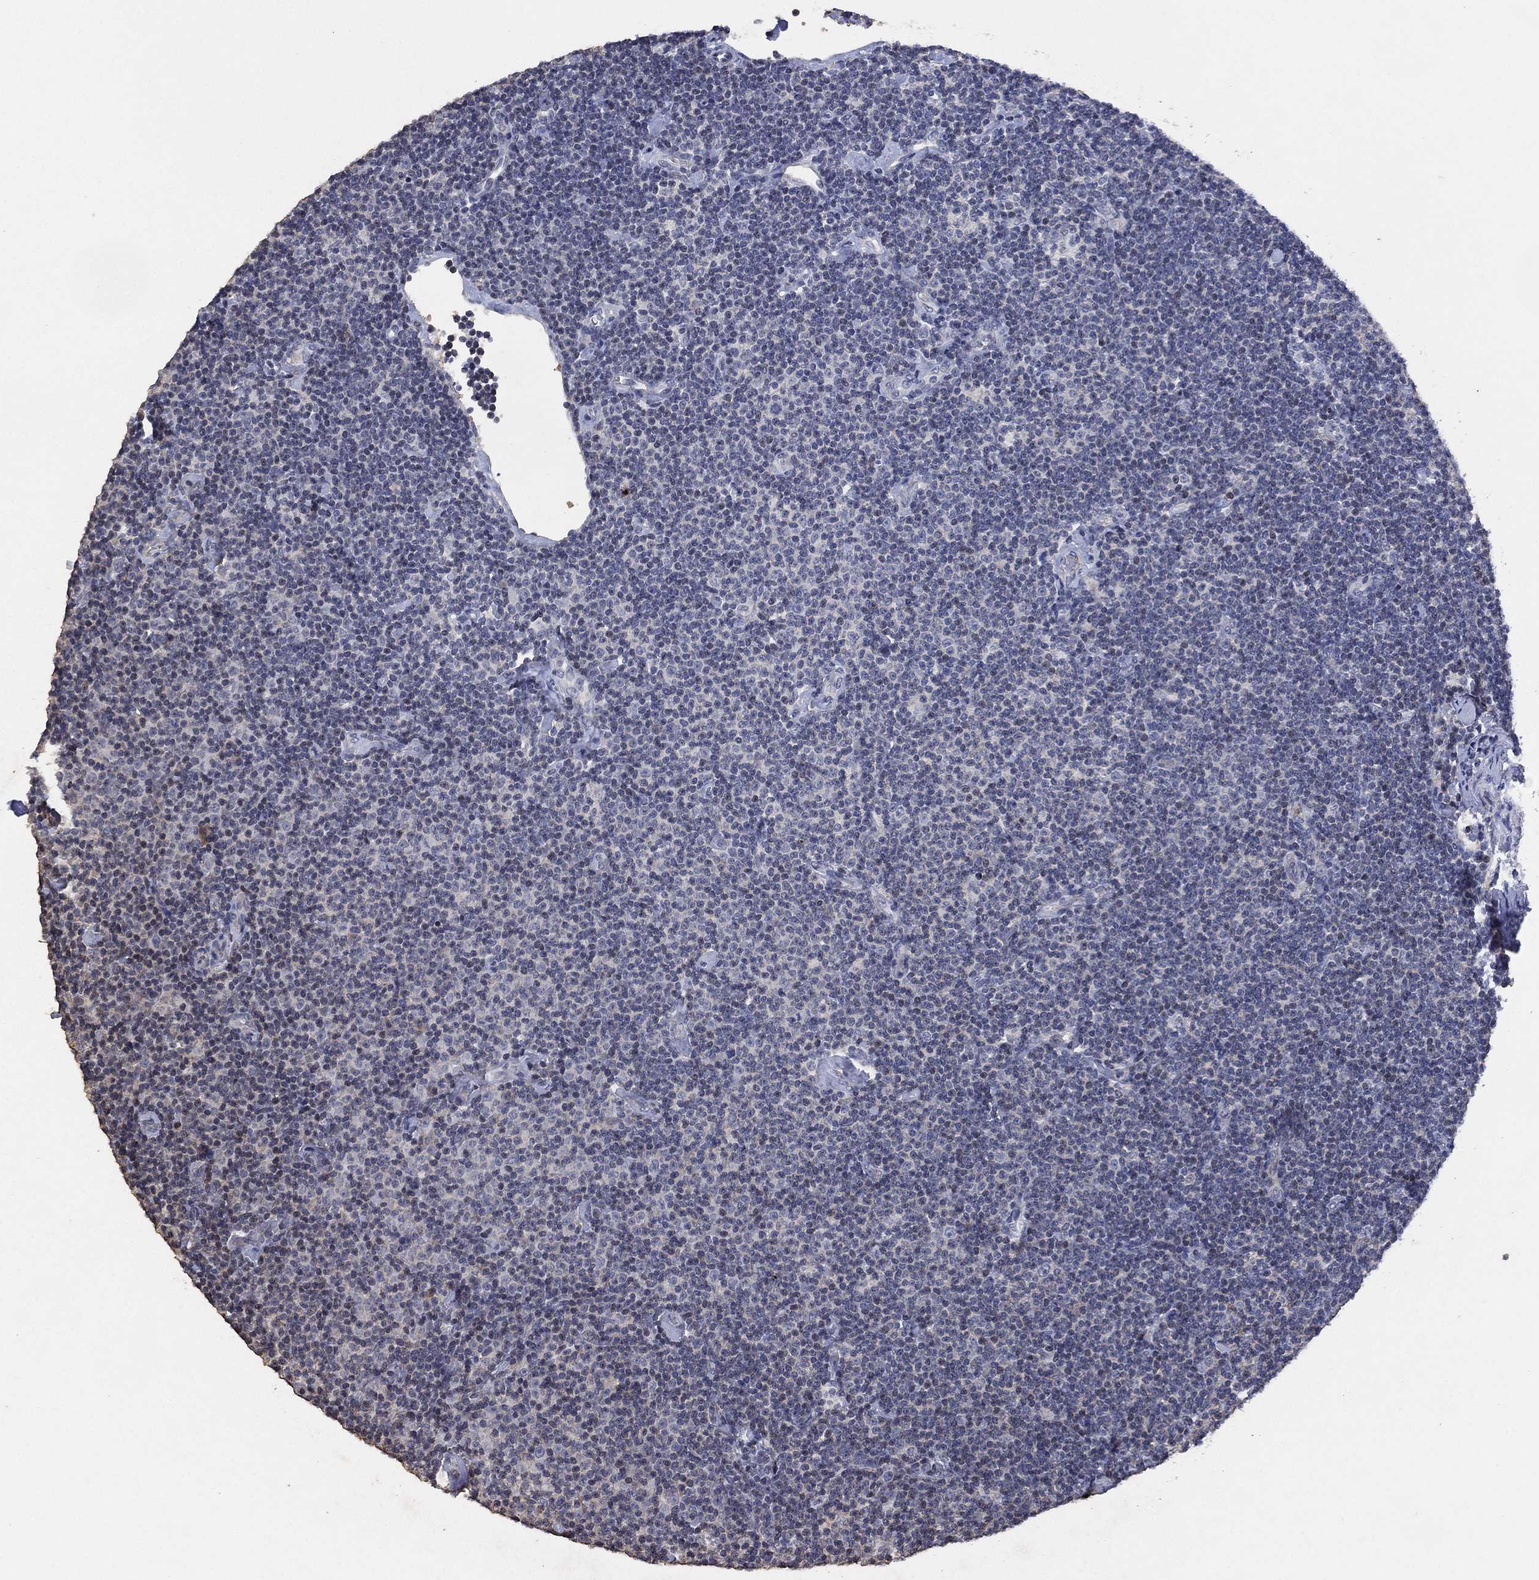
{"staining": {"intensity": "negative", "quantity": "none", "location": "none"}, "tissue": "lymphoma", "cell_type": "Tumor cells", "image_type": "cancer", "snomed": [{"axis": "morphology", "description": "Malignant lymphoma, non-Hodgkin's type, Low grade"}, {"axis": "topography", "description": "Lymph node"}], "caption": "Immunohistochemical staining of lymphoma exhibits no significant positivity in tumor cells.", "gene": "ADPRHL1", "patient": {"sex": "male", "age": 81}}